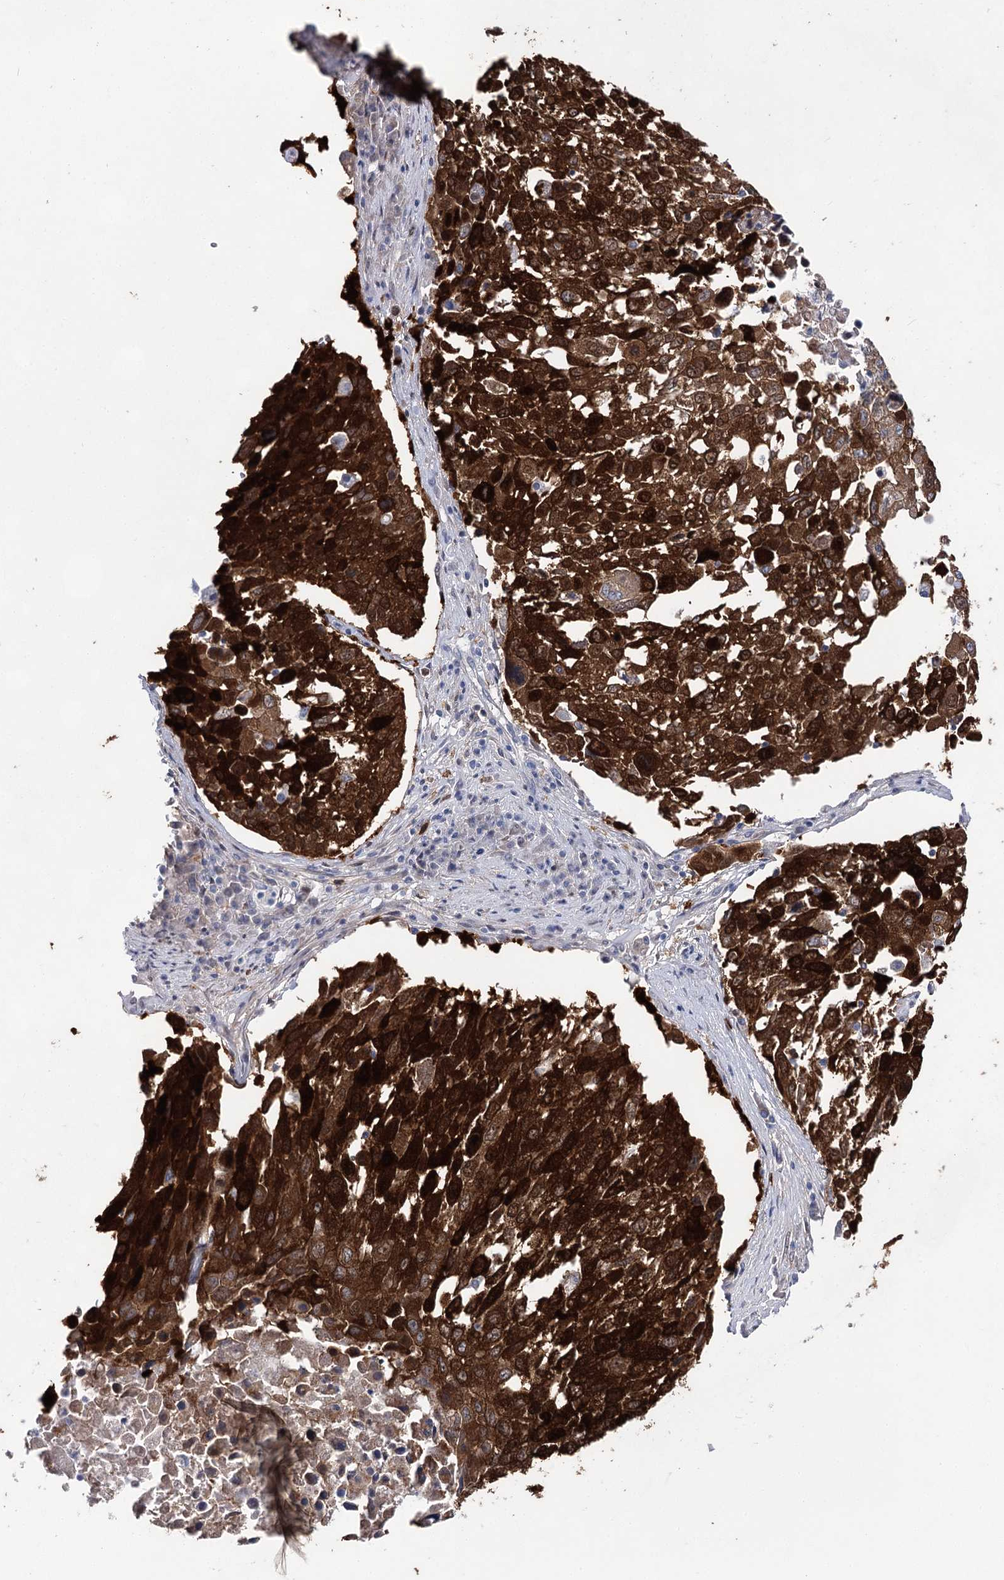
{"staining": {"intensity": "strong", "quantity": ">75%", "location": "cytoplasmic/membranous,nuclear"}, "tissue": "lung cancer", "cell_type": "Tumor cells", "image_type": "cancer", "snomed": [{"axis": "morphology", "description": "Squamous cell carcinoma, NOS"}, {"axis": "topography", "description": "Lung"}], "caption": "Immunohistochemistry (IHC) image of human lung cancer stained for a protein (brown), which reveals high levels of strong cytoplasmic/membranous and nuclear positivity in approximately >75% of tumor cells.", "gene": "UGDH", "patient": {"sex": "male", "age": 65}}